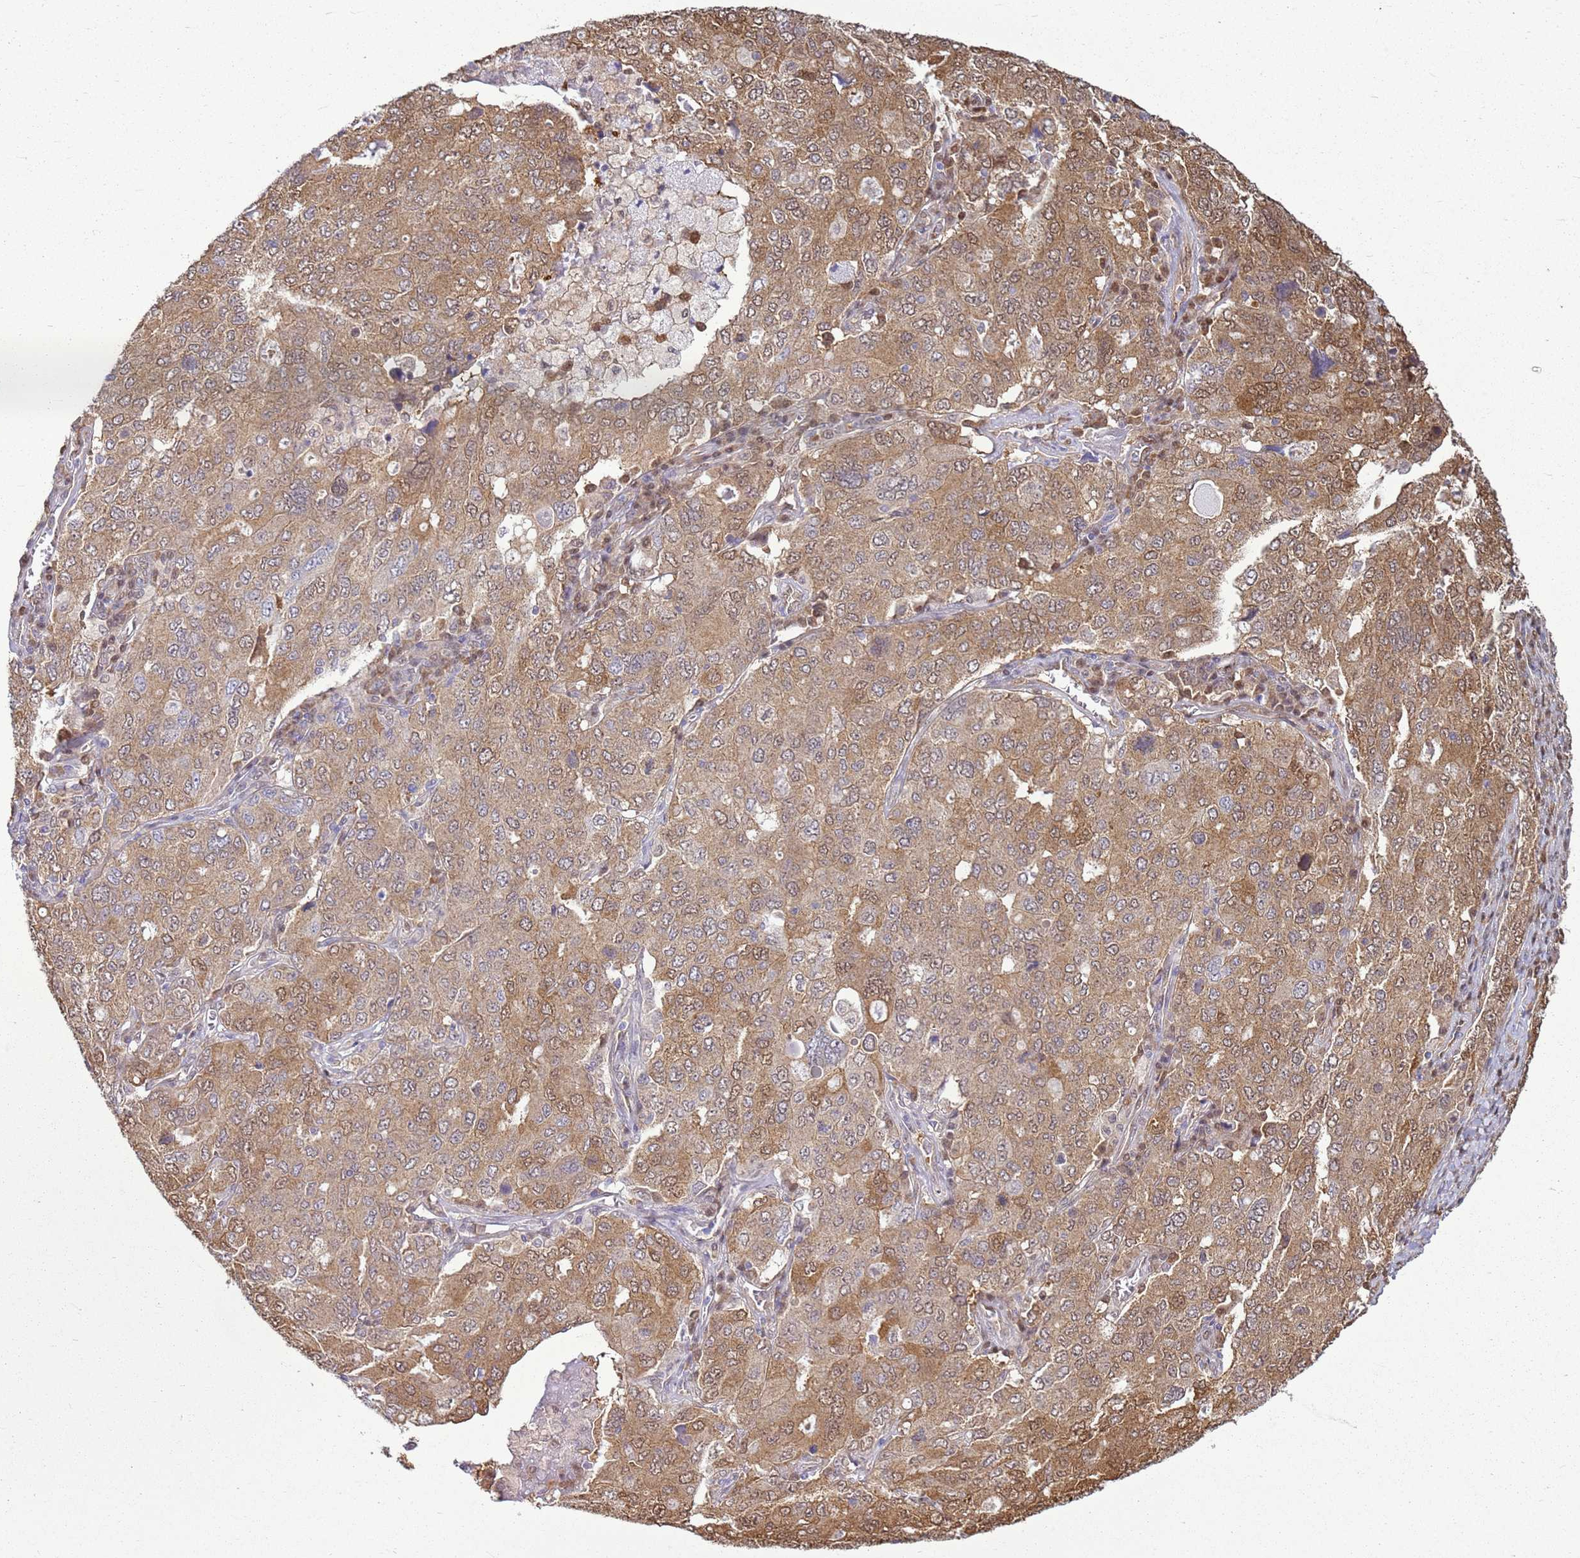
{"staining": {"intensity": "moderate", "quantity": ">75%", "location": "cytoplasmic/membranous,nuclear"}, "tissue": "ovarian cancer", "cell_type": "Tumor cells", "image_type": "cancer", "snomed": [{"axis": "morphology", "description": "Carcinoma, endometroid"}, {"axis": "topography", "description": "Ovary"}], "caption": "Ovarian cancer (endometroid carcinoma) stained with a brown dye reveals moderate cytoplasmic/membranous and nuclear positive expression in approximately >75% of tumor cells.", "gene": "YWHAE", "patient": {"sex": "female", "age": 62}}